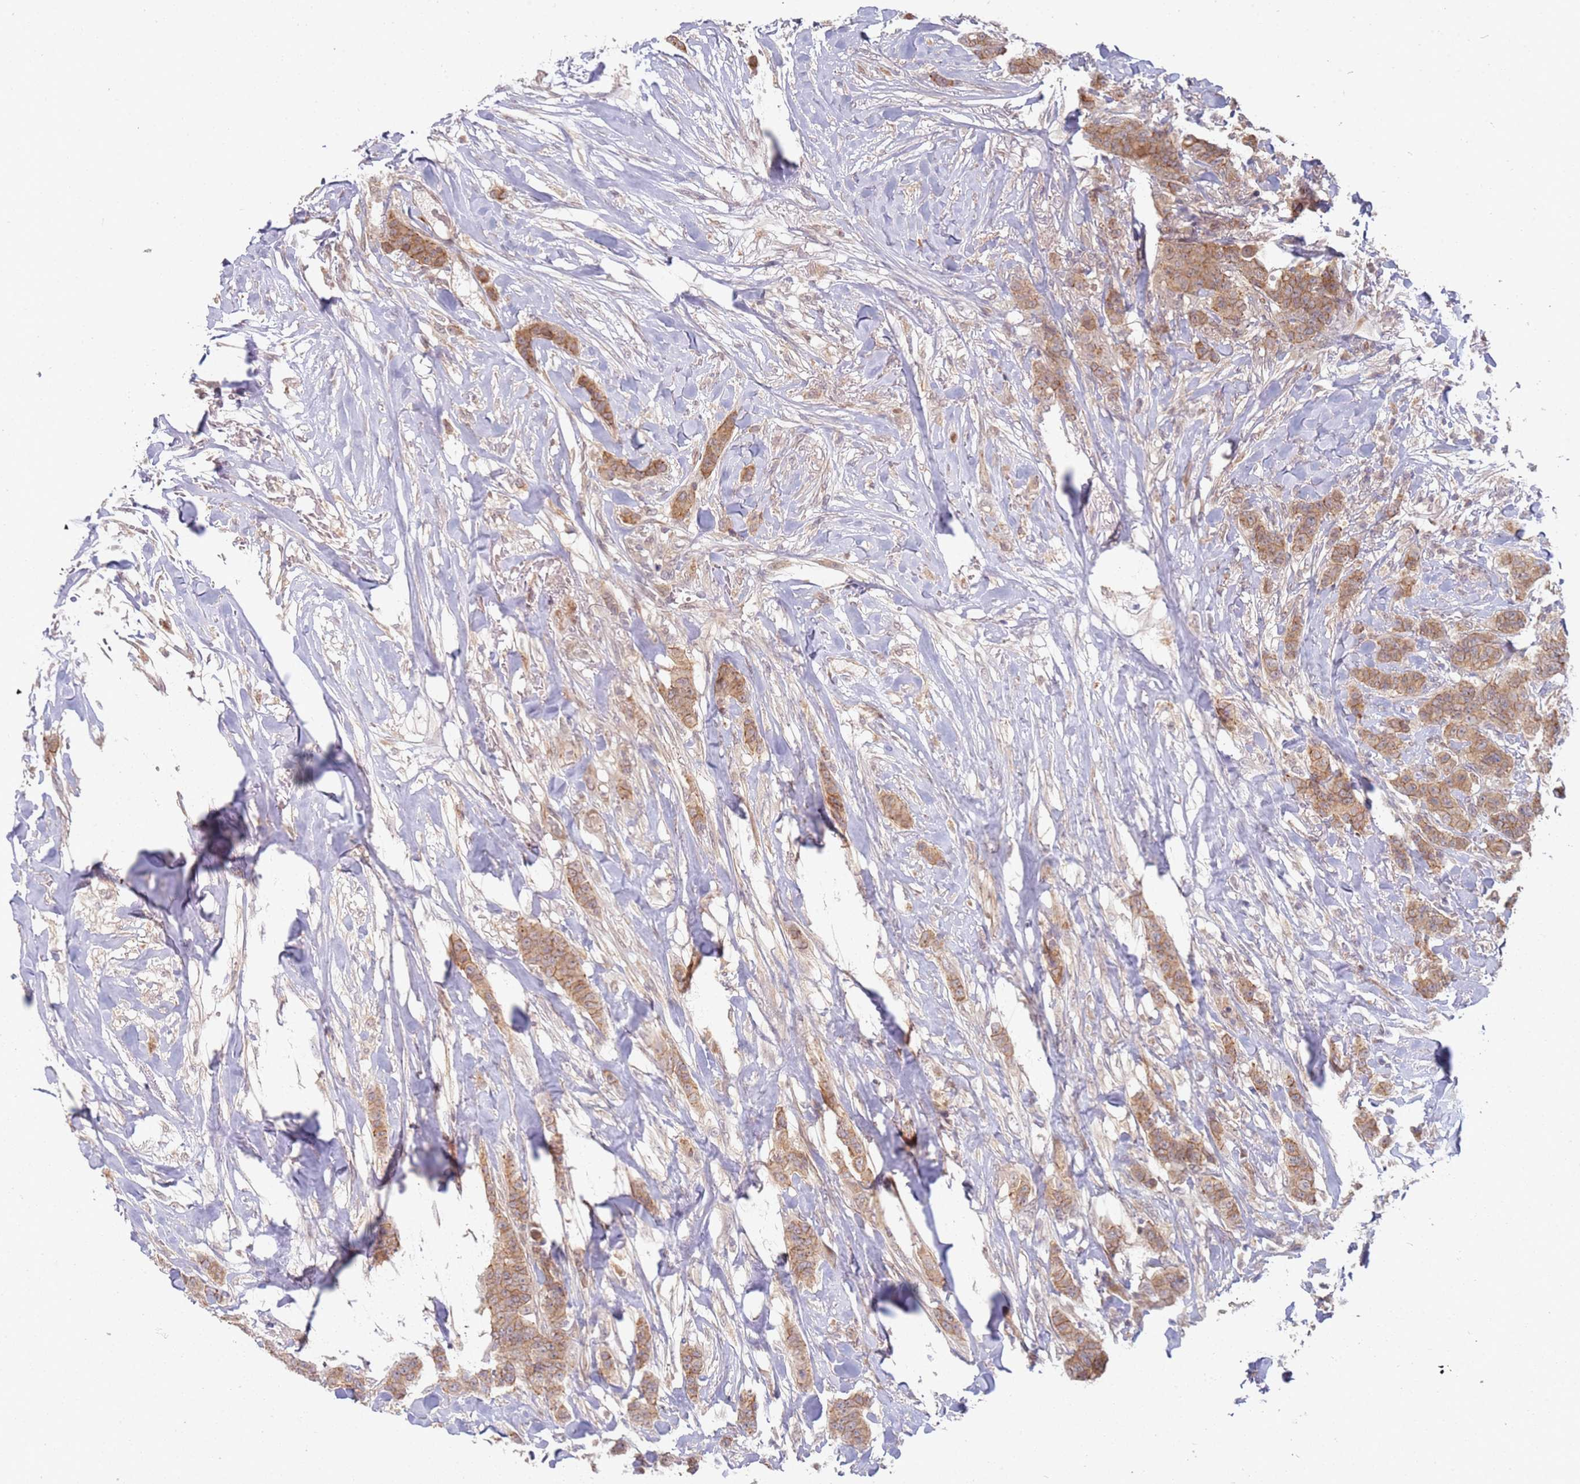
{"staining": {"intensity": "moderate", "quantity": ">75%", "location": "cytoplasmic/membranous"}, "tissue": "breast cancer", "cell_type": "Tumor cells", "image_type": "cancer", "snomed": [{"axis": "morphology", "description": "Duct carcinoma"}, {"axis": "topography", "description": "Breast"}], "caption": "DAB (3,3'-diaminobenzidine) immunohistochemical staining of human breast intraductal carcinoma demonstrates moderate cytoplasmic/membranous protein positivity in approximately >75% of tumor cells.", "gene": "MPEG1", "patient": {"sex": "female", "age": 40}}